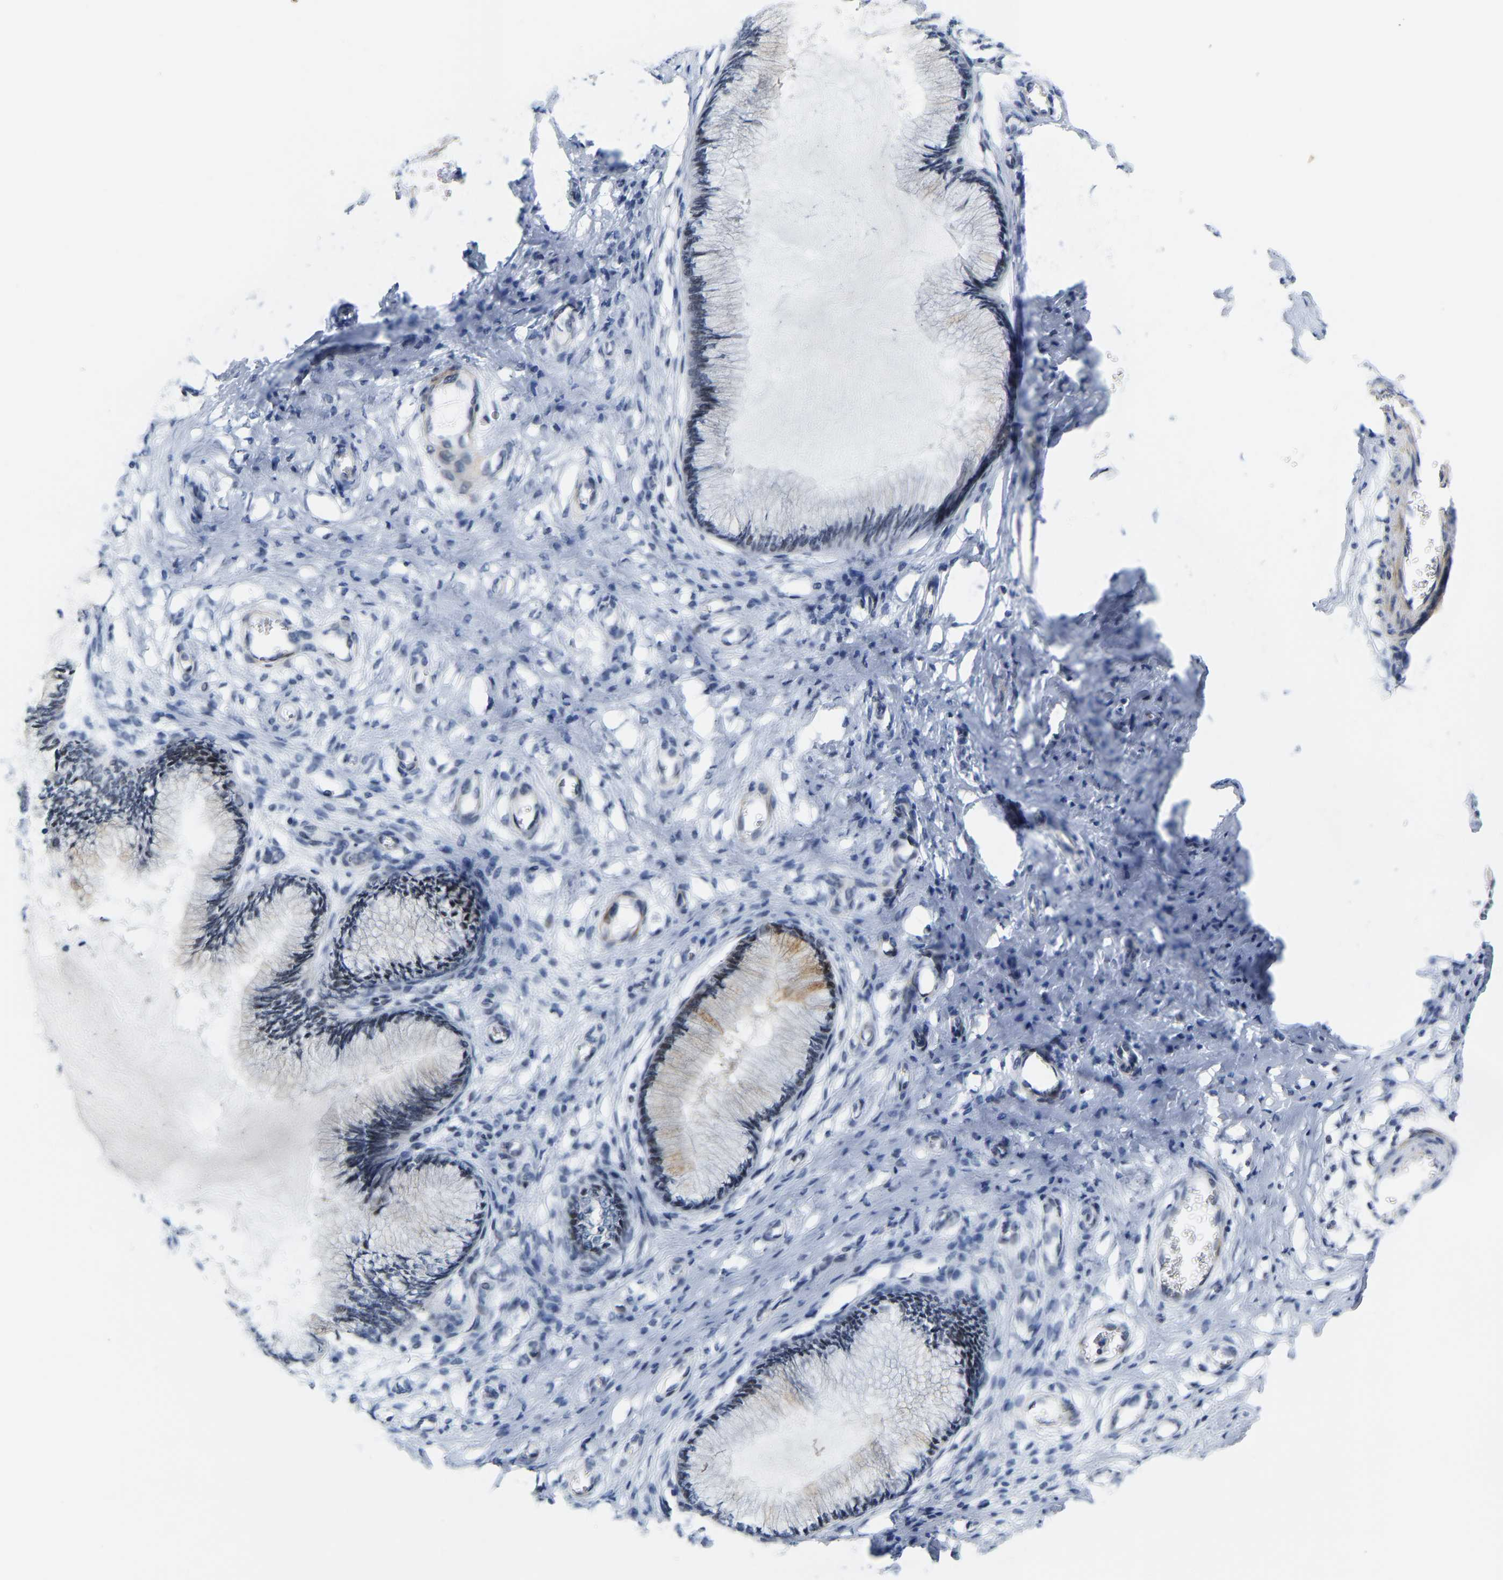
{"staining": {"intensity": "moderate", "quantity": "<25%", "location": "cytoplasmic/membranous,nuclear"}, "tissue": "cervix", "cell_type": "Glandular cells", "image_type": "normal", "snomed": [{"axis": "morphology", "description": "Normal tissue, NOS"}, {"axis": "topography", "description": "Cervix"}], "caption": "Immunohistochemistry of benign human cervix exhibits low levels of moderate cytoplasmic/membranous,nuclear positivity in about <25% of glandular cells.", "gene": "FAM180A", "patient": {"sex": "female", "age": 55}}